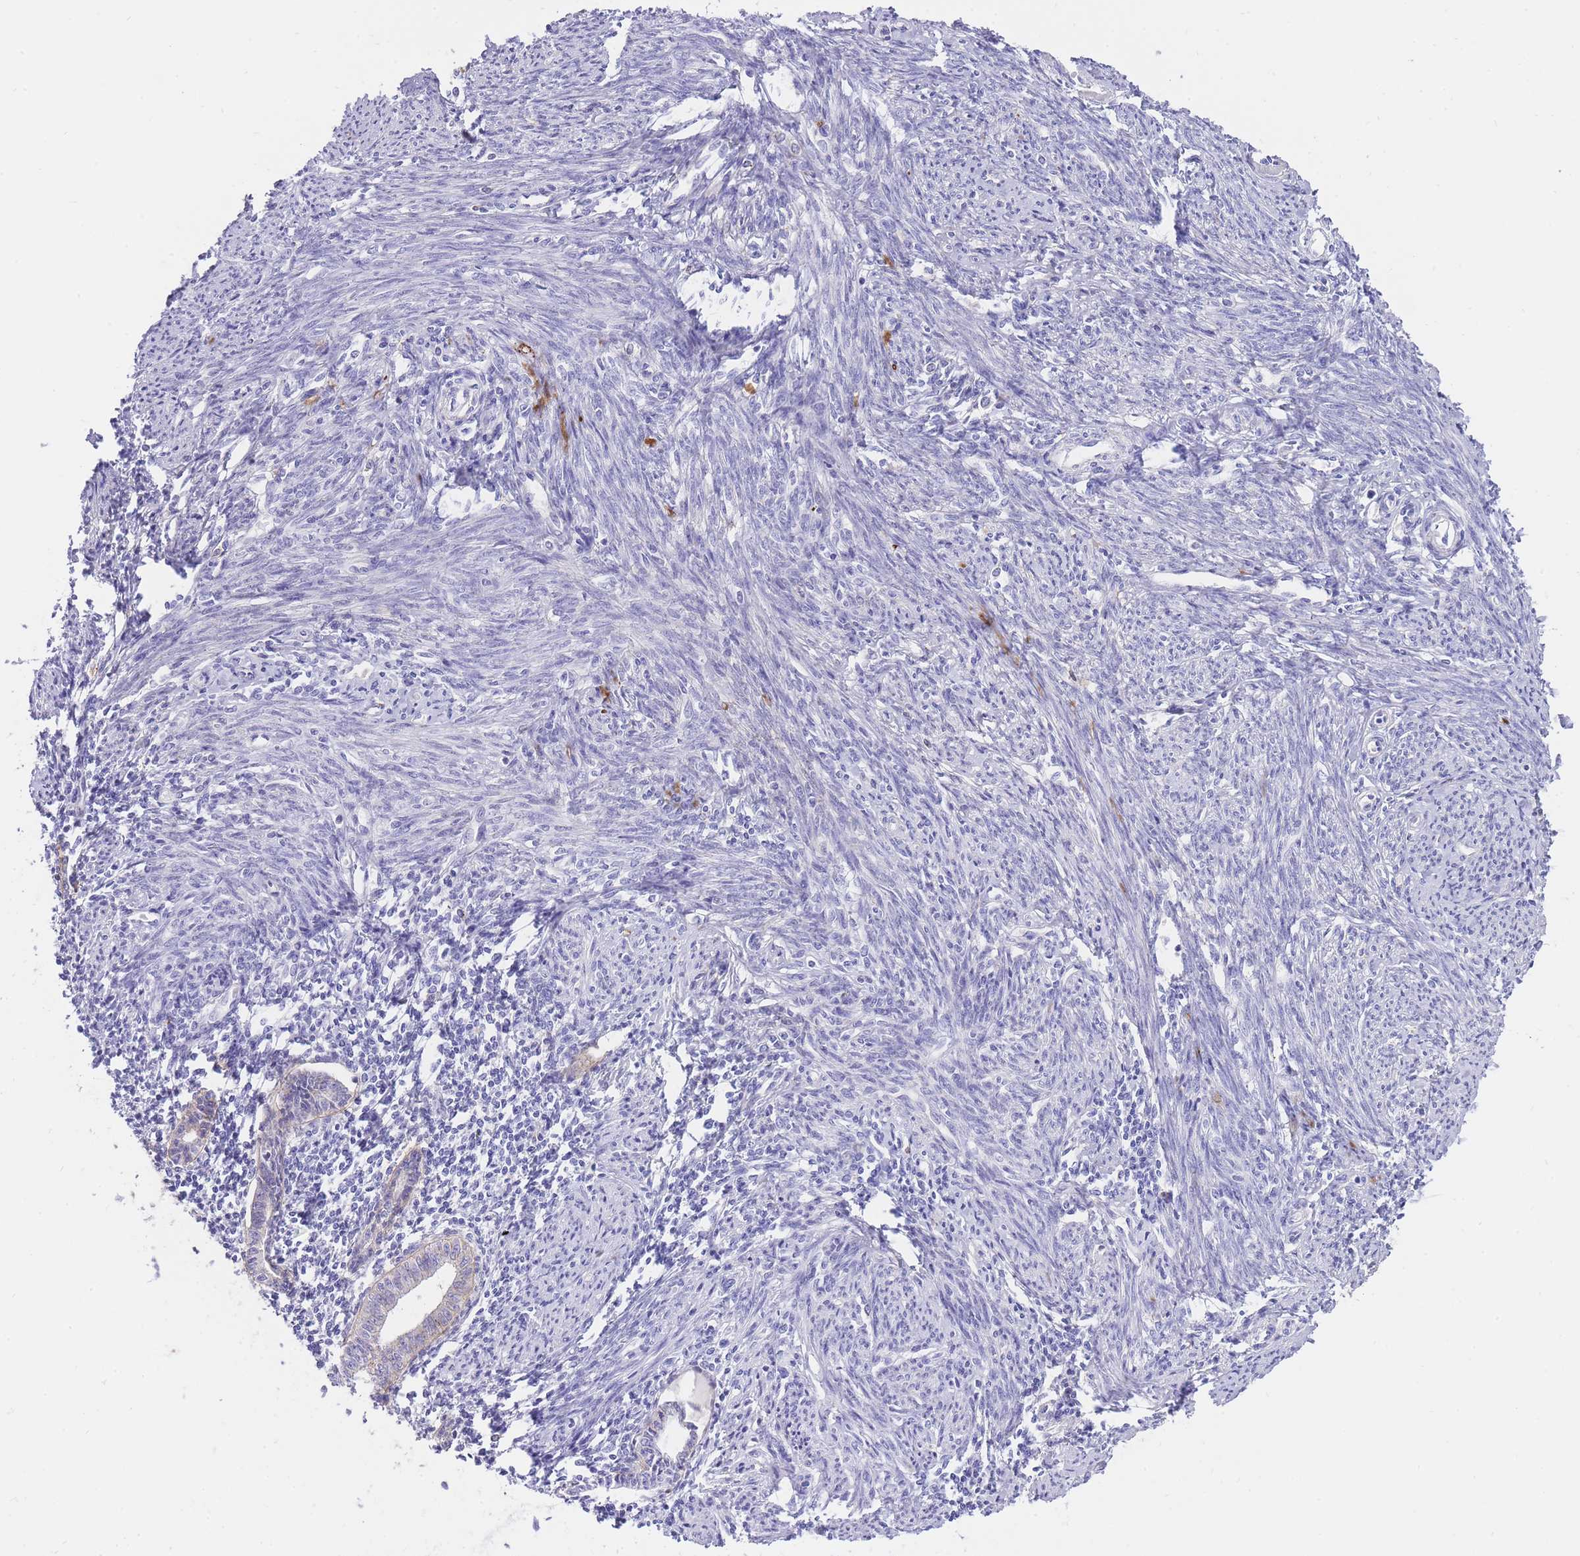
{"staining": {"intensity": "negative", "quantity": "none", "location": "none"}, "tissue": "endometrium", "cell_type": "Cells in endometrial stroma", "image_type": "normal", "snomed": [{"axis": "morphology", "description": "Normal tissue, NOS"}, {"axis": "topography", "description": "Endometrium"}], "caption": "Human endometrium stained for a protein using immunohistochemistry (IHC) shows no staining in cells in endometrial stroma.", "gene": "HRG", "patient": {"sex": "female", "age": 63}}